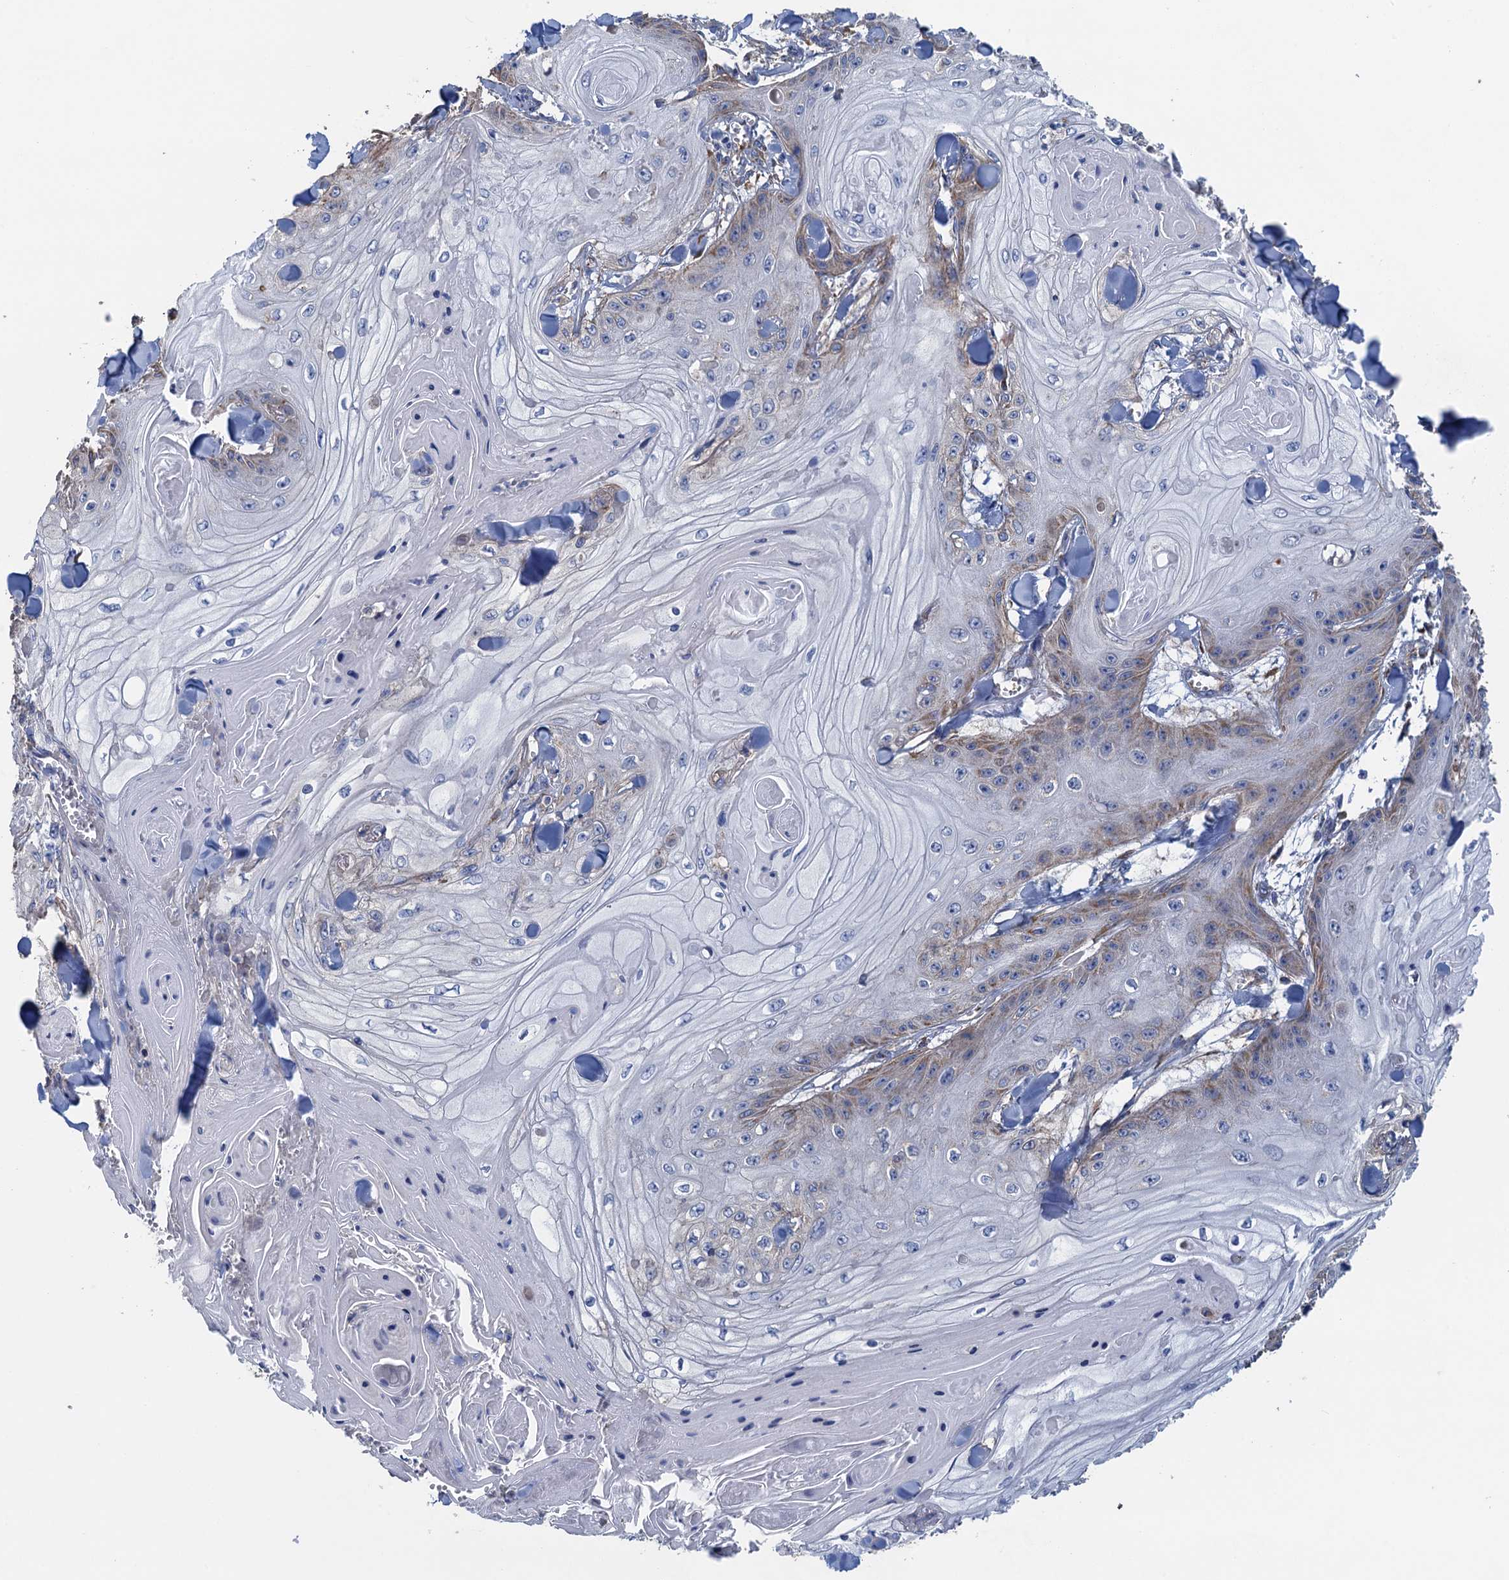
{"staining": {"intensity": "weak", "quantity": "<25%", "location": "cytoplasmic/membranous"}, "tissue": "skin cancer", "cell_type": "Tumor cells", "image_type": "cancer", "snomed": [{"axis": "morphology", "description": "Squamous cell carcinoma, NOS"}, {"axis": "topography", "description": "Skin"}], "caption": "Micrograph shows no significant protein expression in tumor cells of skin squamous cell carcinoma.", "gene": "GCSH", "patient": {"sex": "male", "age": 74}}